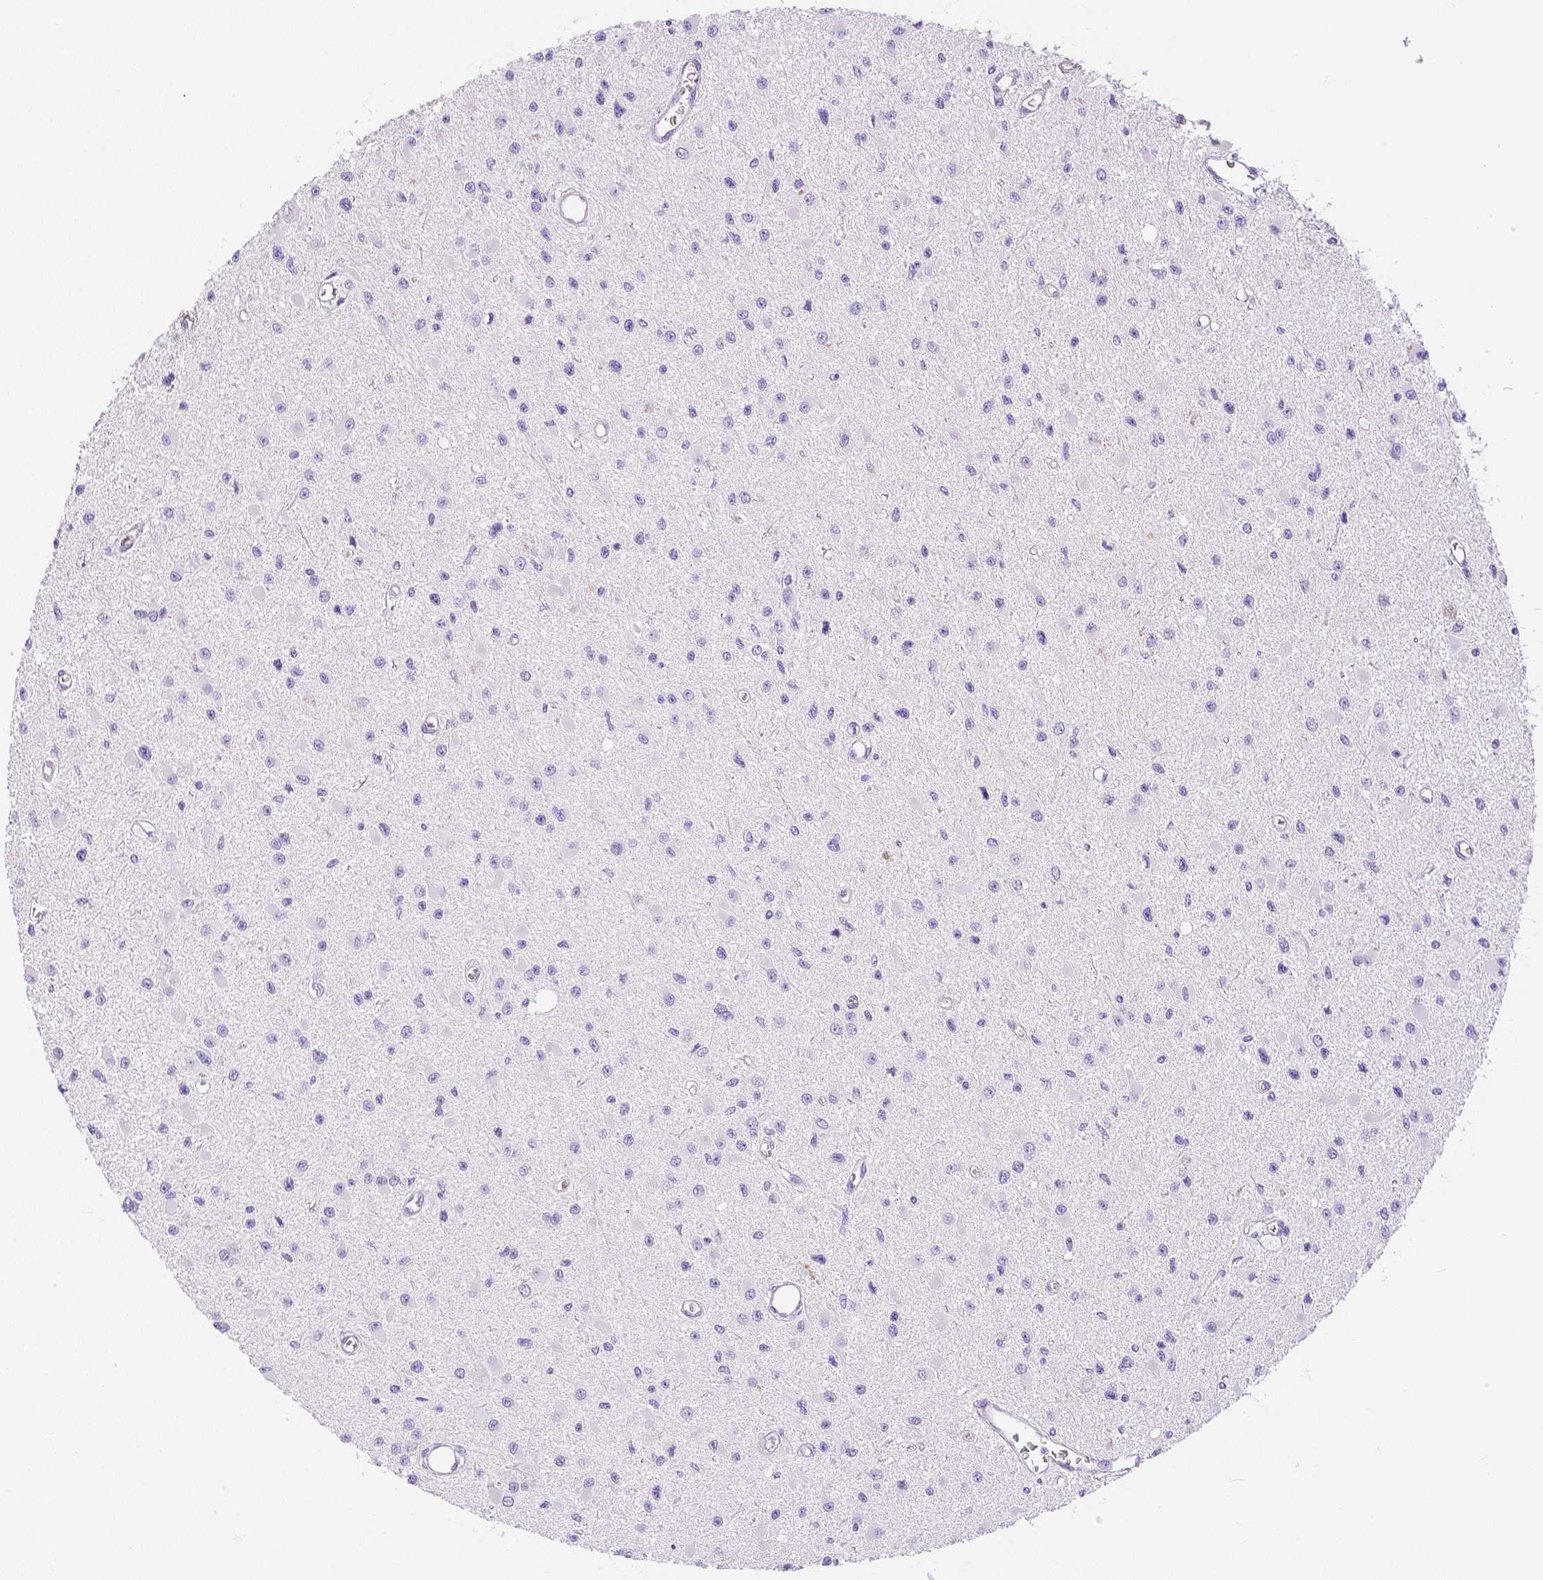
{"staining": {"intensity": "negative", "quantity": "none", "location": "none"}, "tissue": "glioma", "cell_type": "Tumor cells", "image_type": "cancer", "snomed": [{"axis": "morphology", "description": "Glioma, malignant, High grade"}, {"axis": "topography", "description": "Brain"}], "caption": "High magnification brightfield microscopy of glioma stained with DAB (brown) and counterstained with hematoxylin (blue): tumor cells show no significant positivity.", "gene": "SLC27A5", "patient": {"sex": "male", "age": 54}}